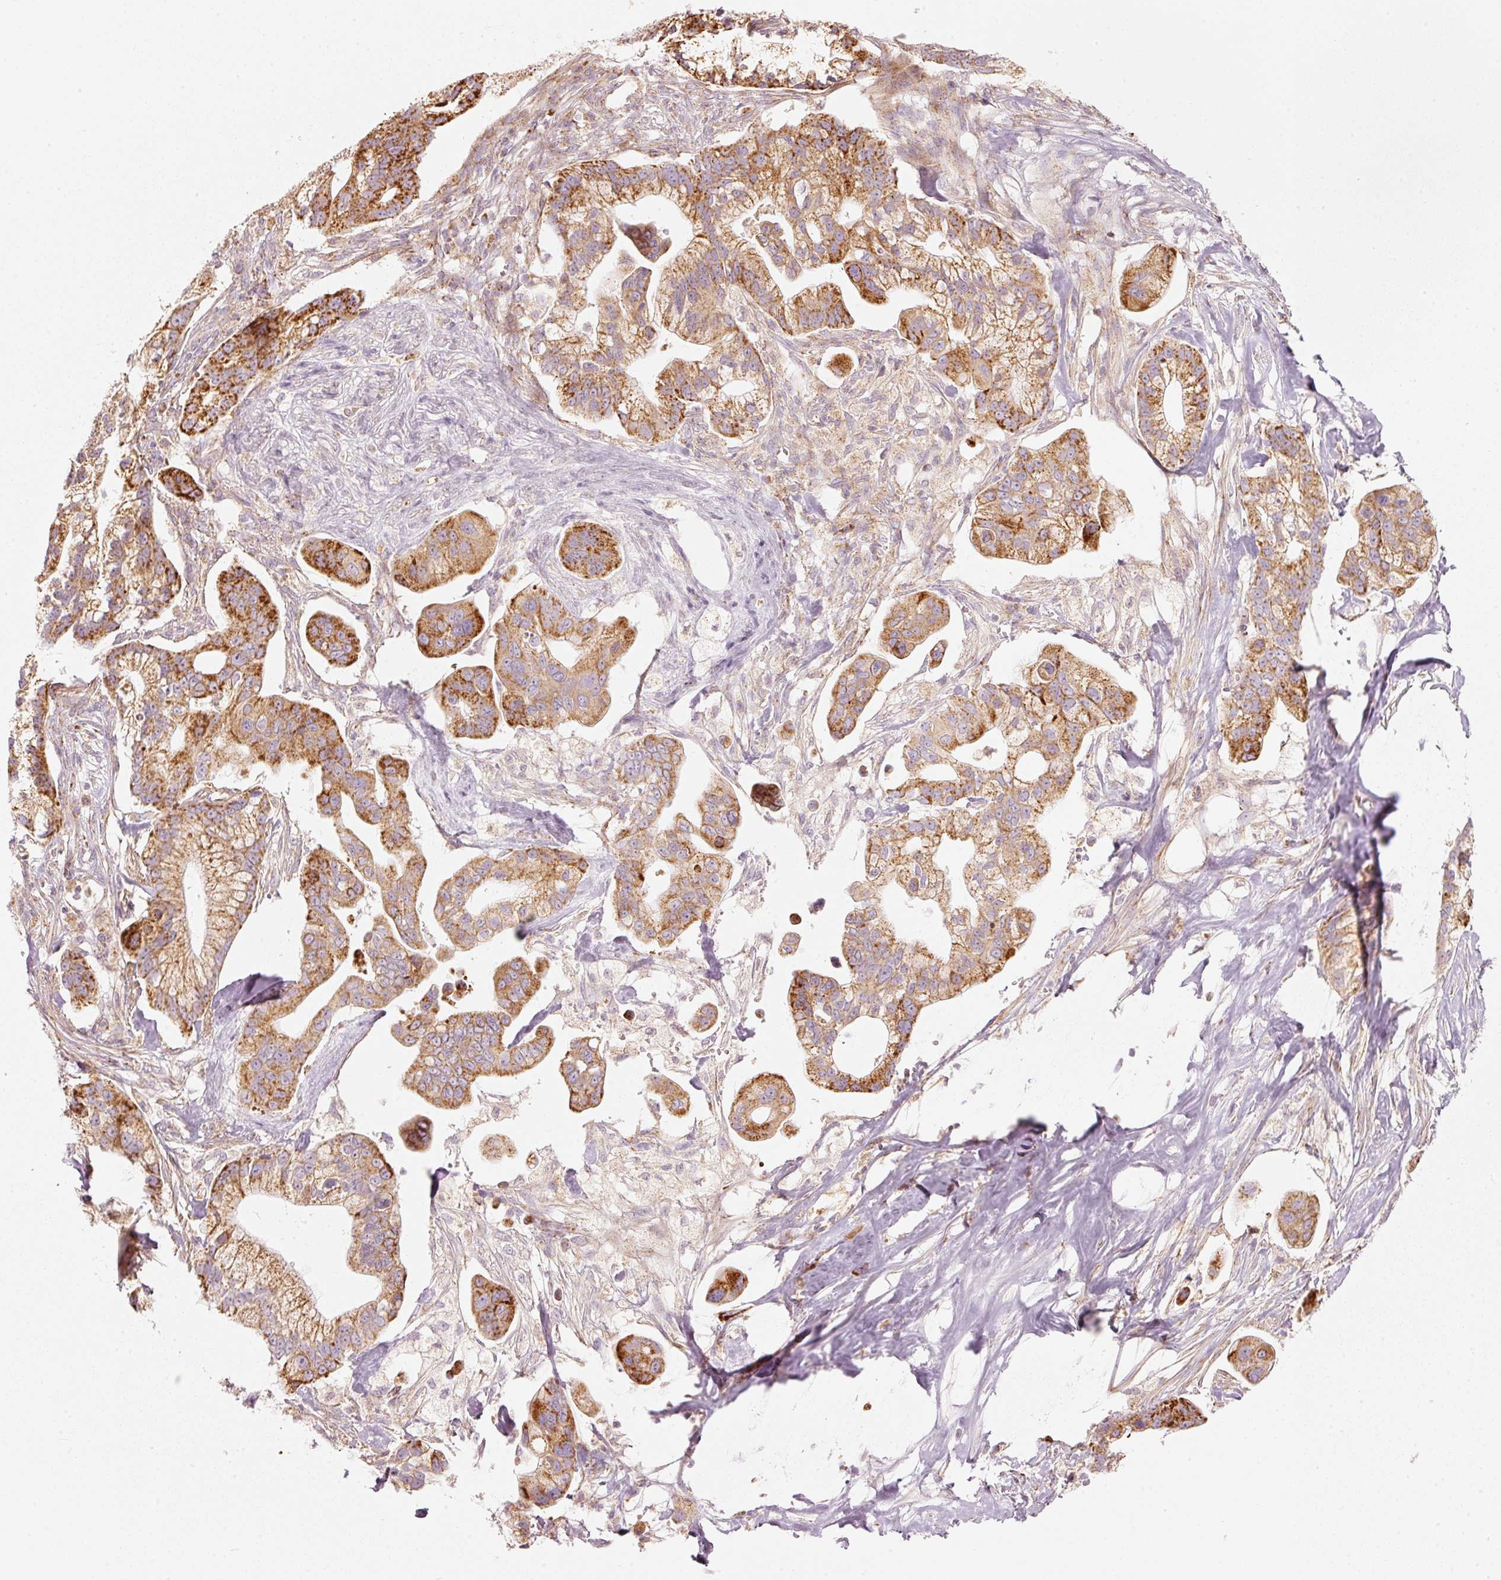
{"staining": {"intensity": "strong", "quantity": ">75%", "location": "cytoplasmic/membranous"}, "tissue": "pancreatic cancer", "cell_type": "Tumor cells", "image_type": "cancer", "snomed": [{"axis": "morphology", "description": "Adenocarcinoma, NOS"}, {"axis": "topography", "description": "Pancreas"}], "caption": "Adenocarcinoma (pancreatic) stained with DAB immunohistochemistry (IHC) demonstrates high levels of strong cytoplasmic/membranous staining in approximately >75% of tumor cells. (Stains: DAB (3,3'-diaminobenzidine) in brown, nuclei in blue, Microscopy: brightfield microscopy at high magnification).", "gene": "C17orf98", "patient": {"sex": "male", "age": 68}}